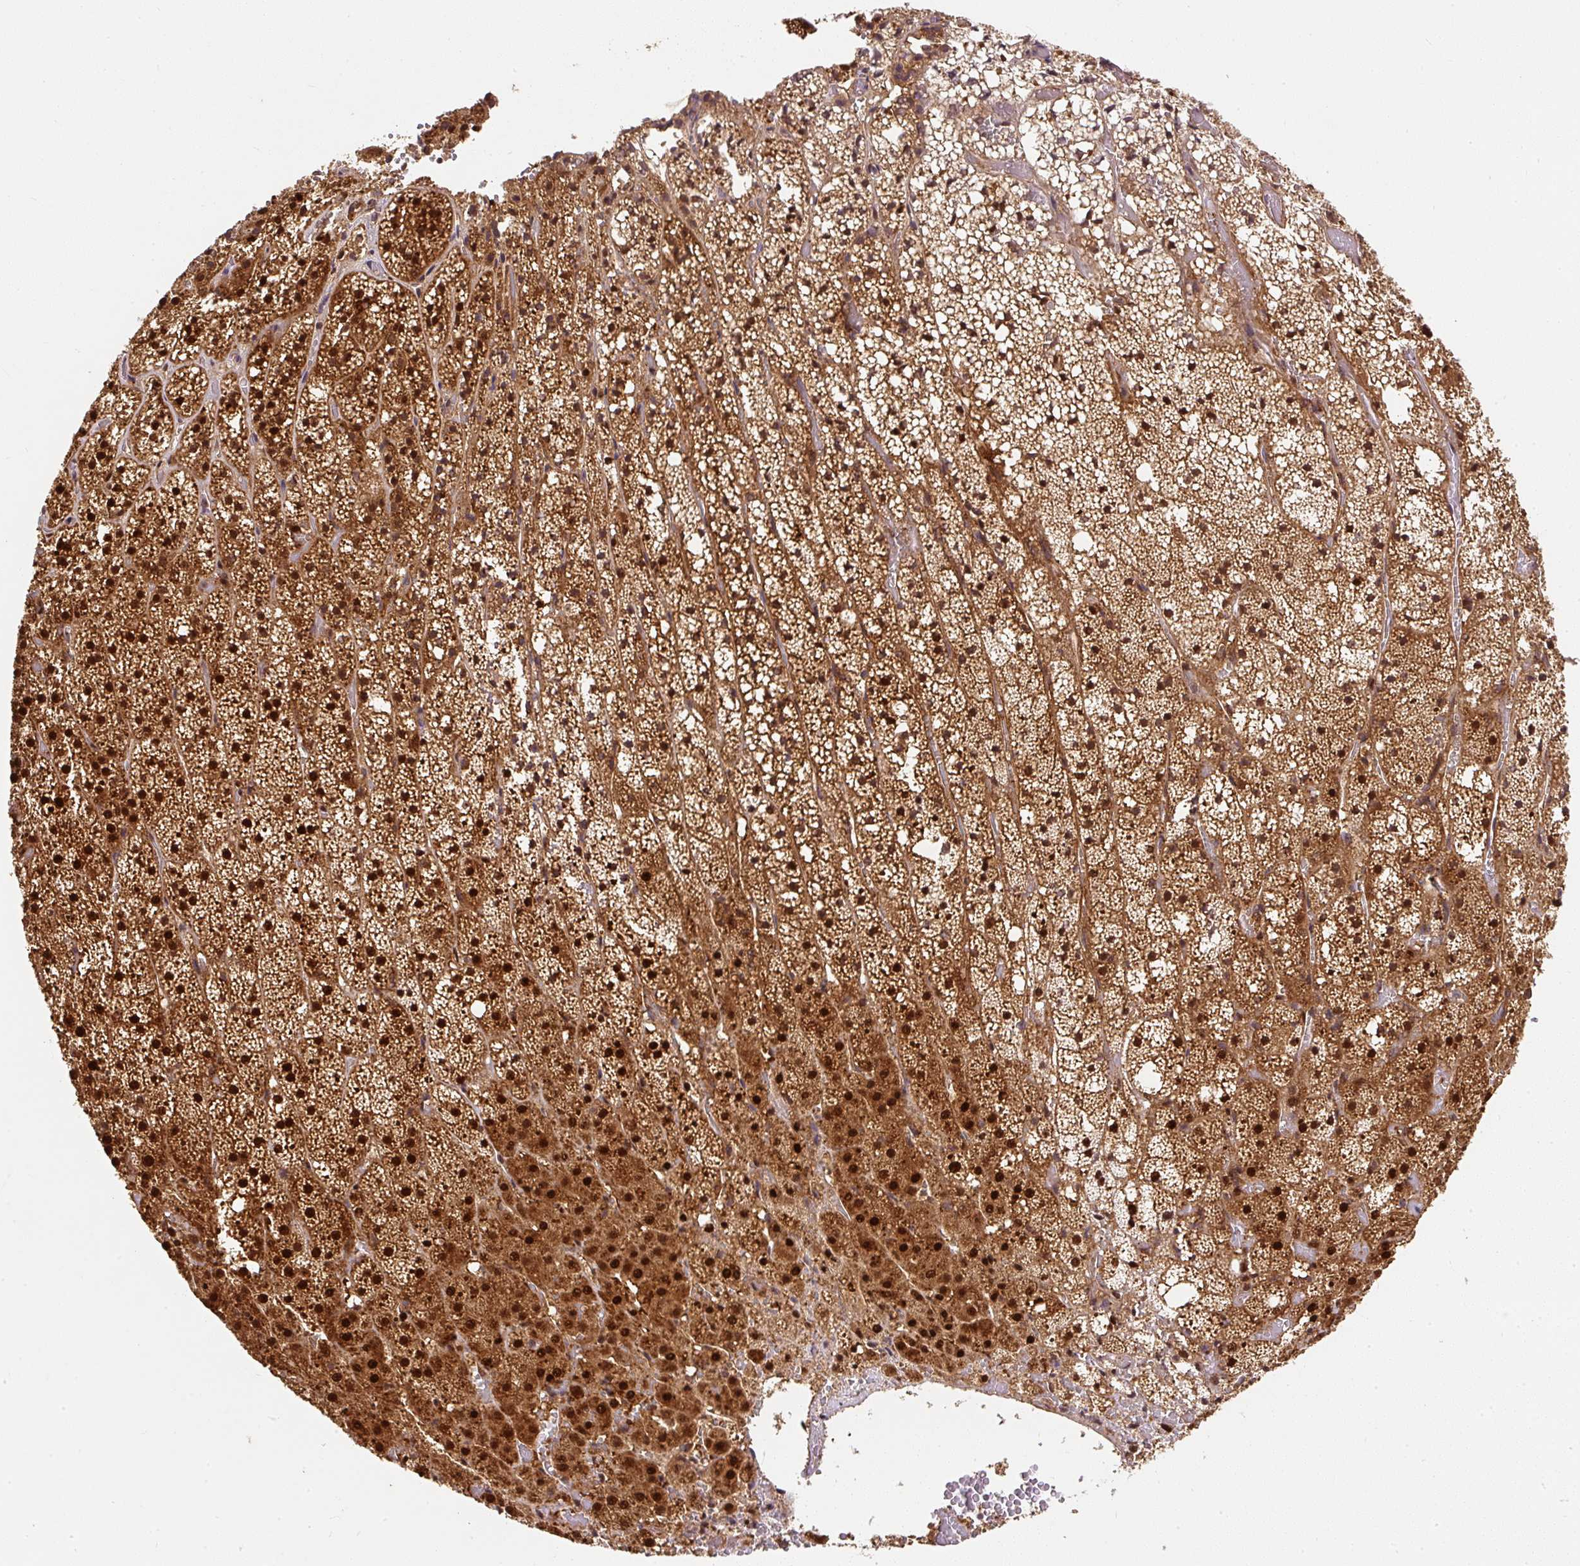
{"staining": {"intensity": "strong", "quantity": ">75%", "location": "cytoplasmic/membranous,nuclear"}, "tissue": "adrenal gland", "cell_type": "Glandular cells", "image_type": "normal", "snomed": [{"axis": "morphology", "description": "Normal tissue, NOS"}, {"axis": "topography", "description": "Adrenal gland"}], "caption": "Approximately >75% of glandular cells in benign adrenal gland exhibit strong cytoplasmic/membranous,nuclear protein staining as visualized by brown immunohistochemical staining.", "gene": "PSMD1", "patient": {"sex": "male", "age": 53}}